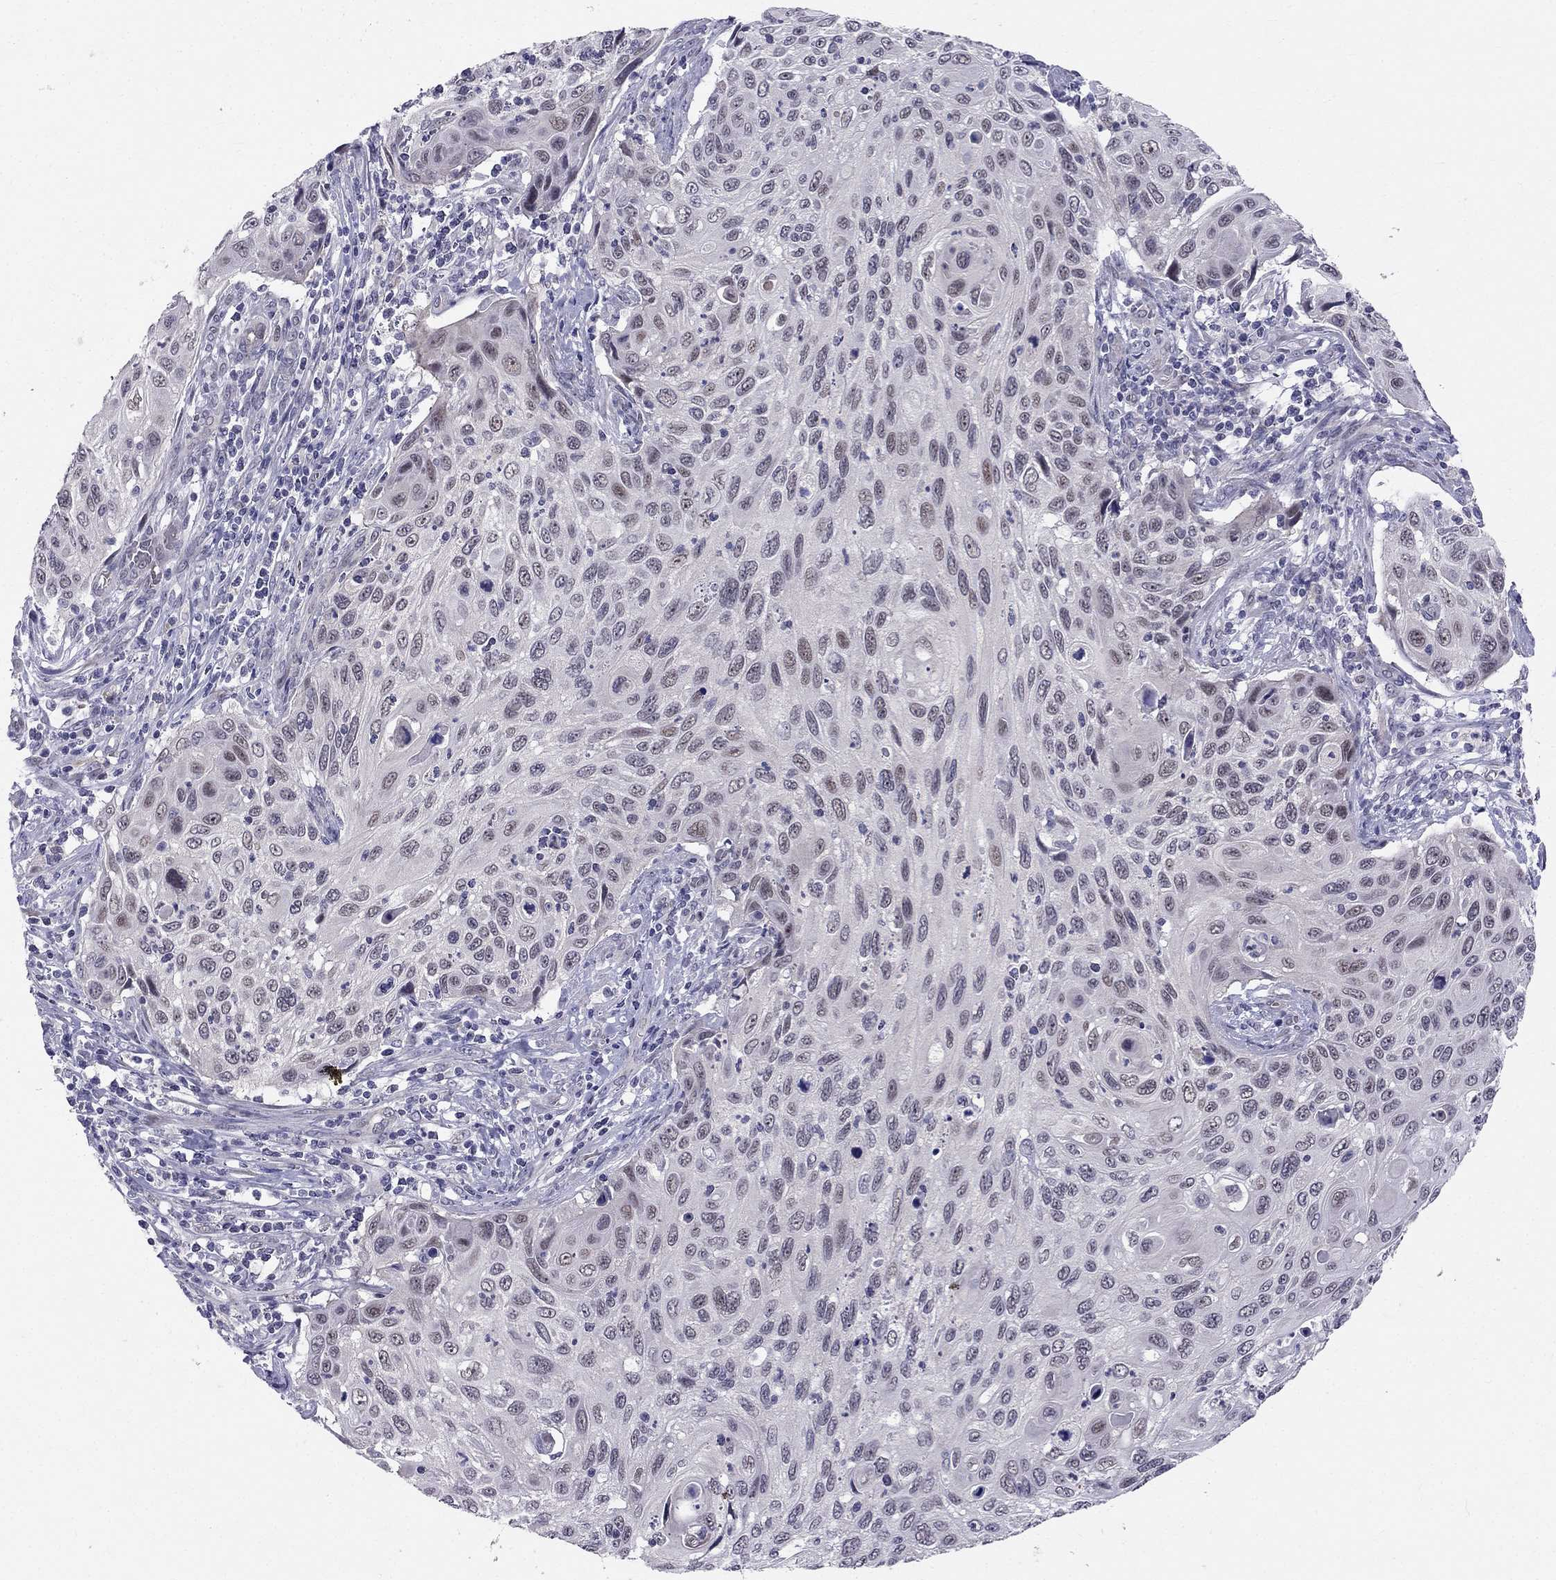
{"staining": {"intensity": "negative", "quantity": "none", "location": "none"}, "tissue": "cervical cancer", "cell_type": "Tumor cells", "image_type": "cancer", "snomed": [{"axis": "morphology", "description": "Squamous cell carcinoma, NOS"}, {"axis": "topography", "description": "Cervix"}], "caption": "Tumor cells show no significant protein expression in cervical cancer.", "gene": "BAG5", "patient": {"sex": "female", "age": 70}}